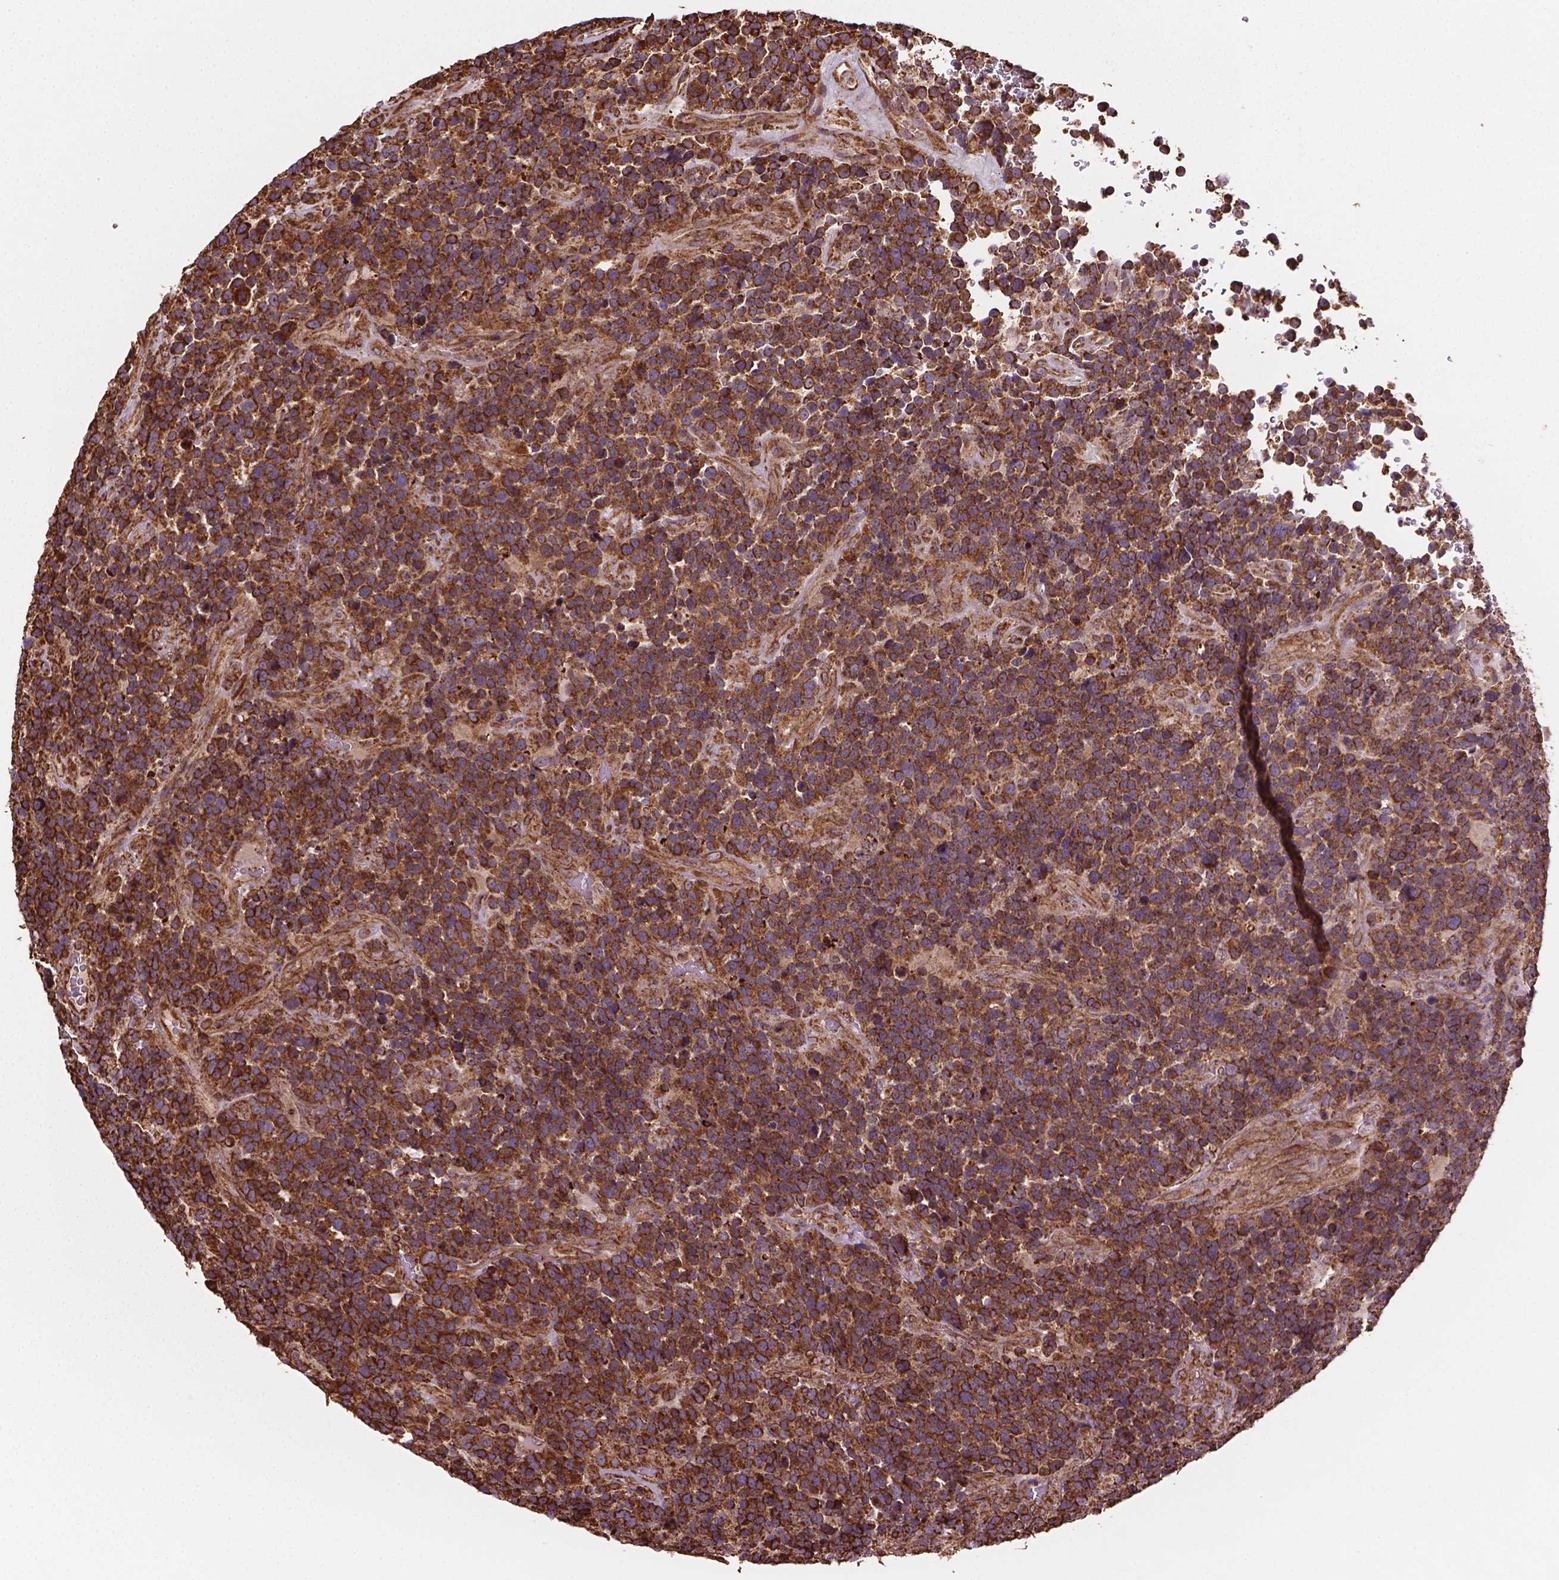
{"staining": {"intensity": "moderate", "quantity": ">75%", "location": "cytoplasmic/membranous"}, "tissue": "glioma", "cell_type": "Tumor cells", "image_type": "cancer", "snomed": [{"axis": "morphology", "description": "Glioma, malignant, High grade"}, {"axis": "topography", "description": "Brain"}], "caption": "High-grade glioma (malignant) stained with IHC displays moderate cytoplasmic/membranous staining in about >75% of tumor cells.", "gene": "HS3ST3A1", "patient": {"sex": "male", "age": 33}}